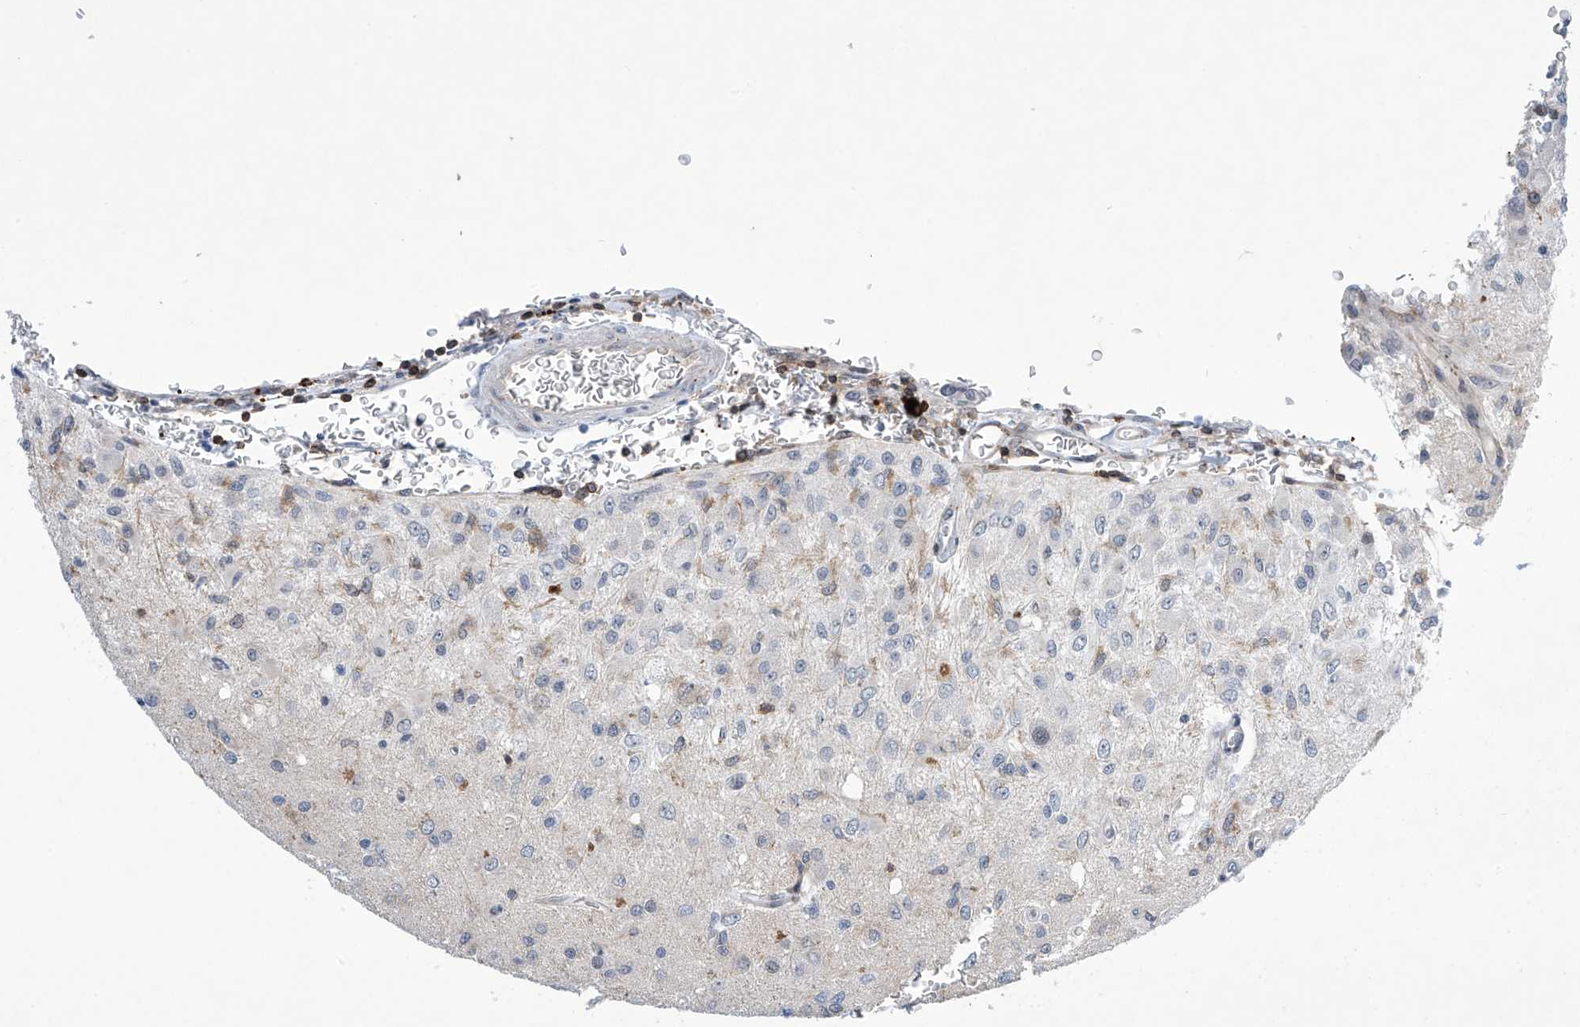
{"staining": {"intensity": "negative", "quantity": "none", "location": "none"}, "tissue": "glioma", "cell_type": "Tumor cells", "image_type": "cancer", "snomed": [{"axis": "morphology", "description": "Normal tissue, NOS"}, {"axis": "morphology", "description": "Glioma, malignant, High grade"}, {"axis": "topography", "description": "Cerebral cortex"}], "caption": "An image of human glioma is negative for staining in tumor cells.", "gene": "MSL3", "patient": {"sex": "male", "age": 77}}